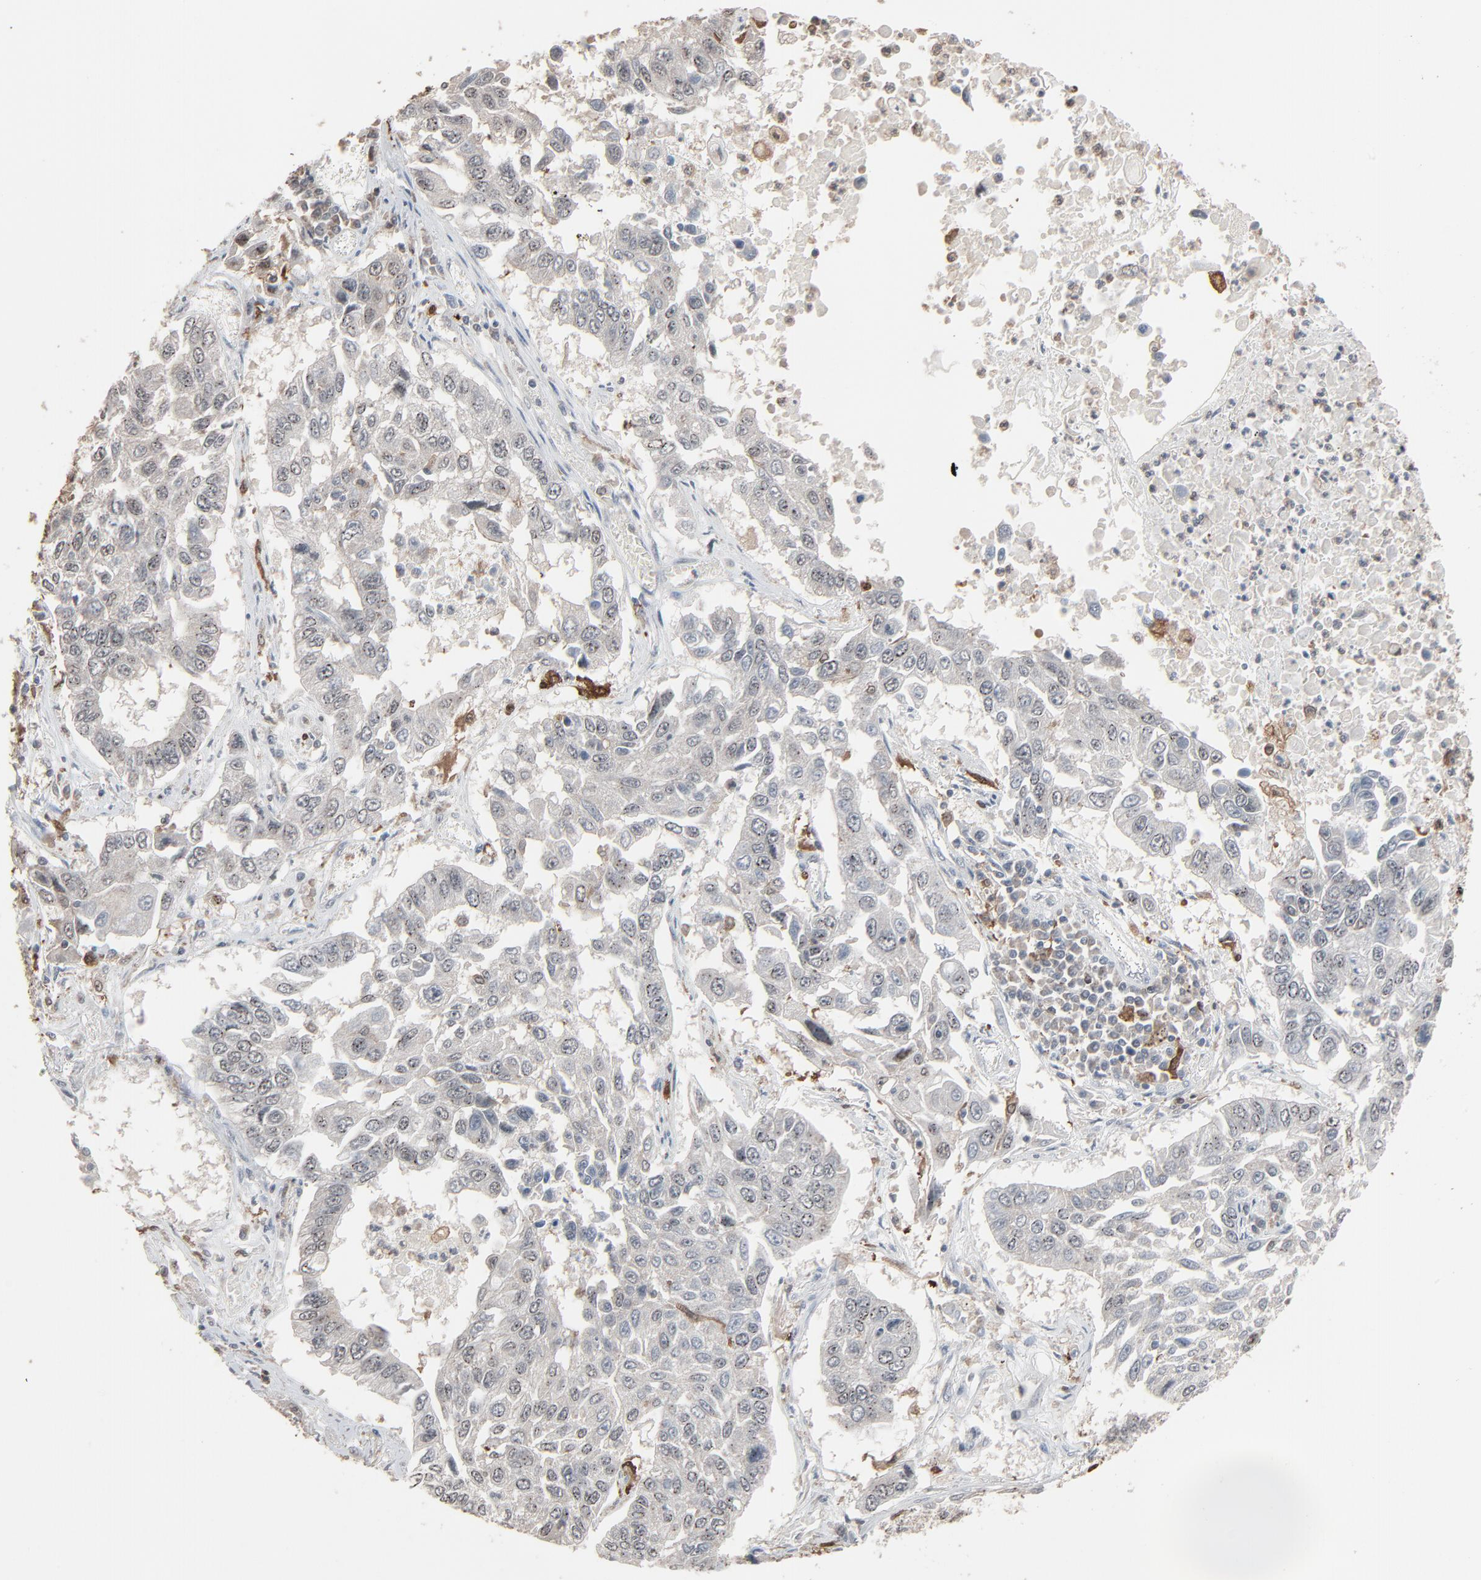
{"staining": {"intensity": "negative", "quantity": "none", "location": "none"}, "tissue": "lung cancer", "cell_type": "Tumor cells", "image_type": "cancer", "snomed": [{"axis": "morphology", "description": "Squamous cell carcinoma, NOS"}, {"axis": "topography", "description": "Lung"}], "caption": "Tumor cells show no significant protein staining in squamous cell carcinoma (lung).", "gene": "DOCK8", "patient": {"sex": "male", "age": 71}}